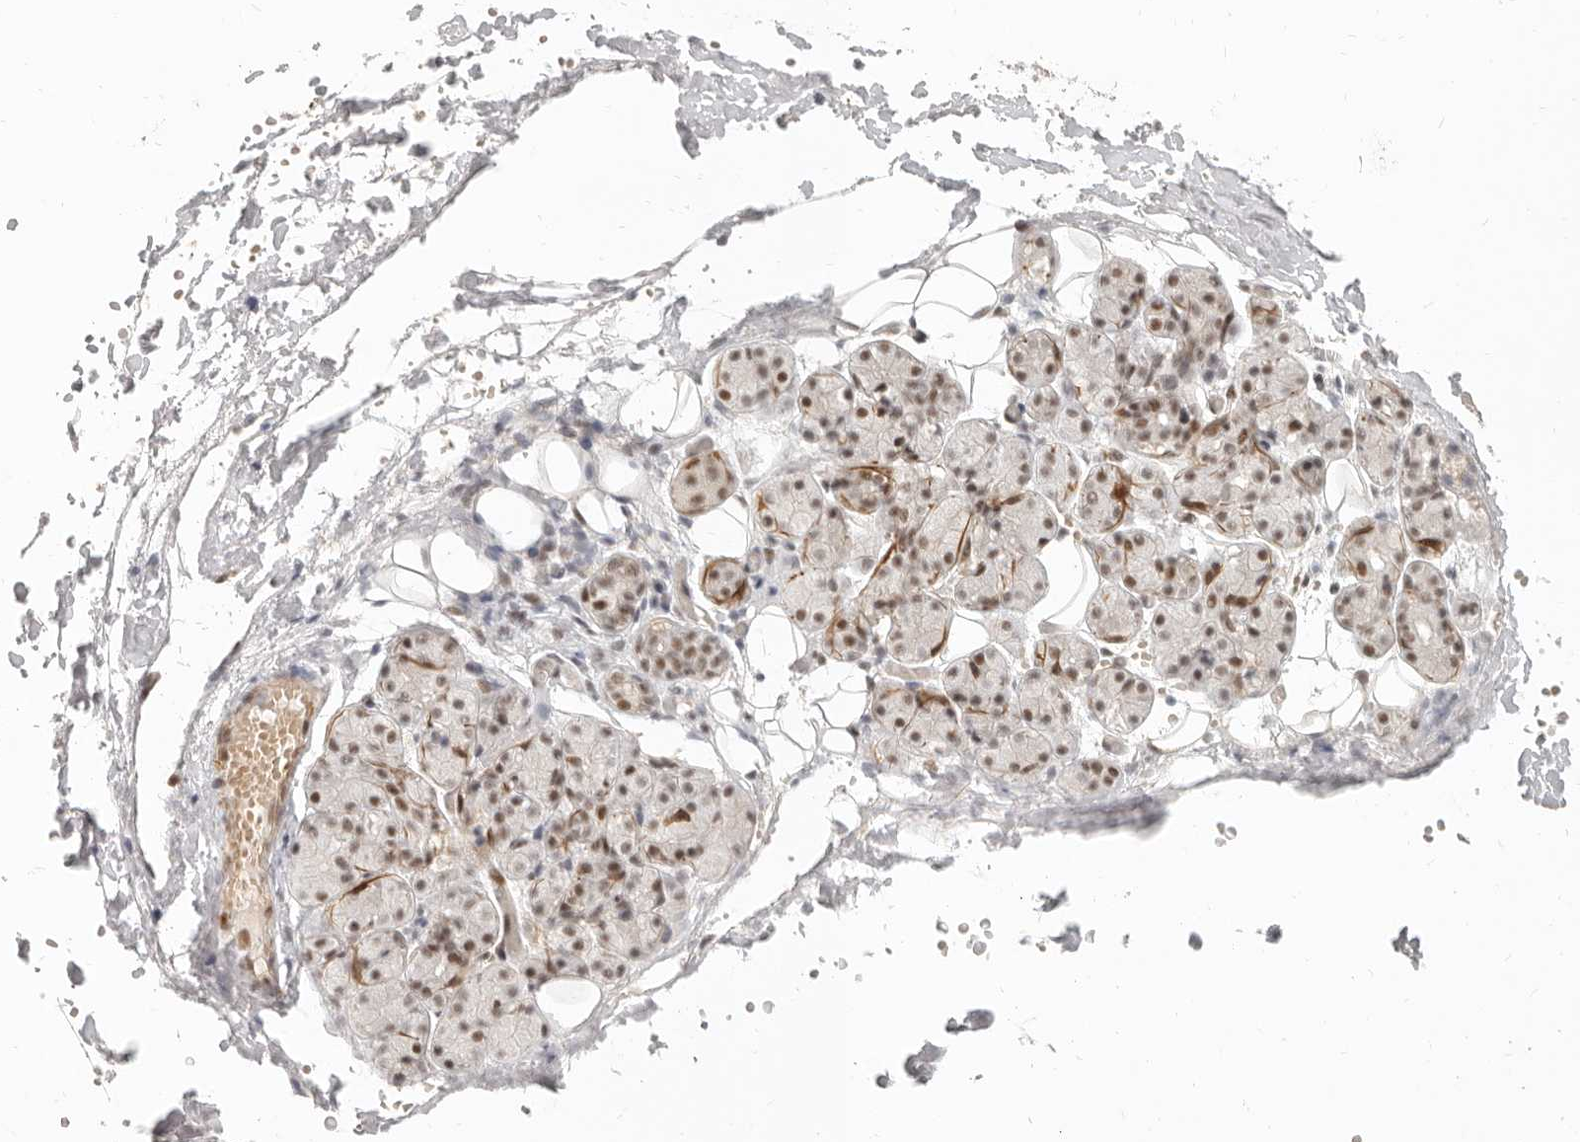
{"staining": {"intensity": "moderate", "quantity": ">75%", "location": "nuclear"}, "tissue": "salivary gland", "cell_type": "Glandular cells", "image_type": "normal", "snomed": [{"axis": "morphology", "description": "Normal tissue, NOS"}, {"axis": "topography", "description": "Salivary gland"}], "caption": "DAB (3,3'-diaminobenzidine) immunohistochemical staining of unremarkable salivary gland demonstrates moderate nuclear protein staining in about >75% of glandular cells. (DAB IHC with brightfield microscopy, high magnification).", "gene": "GABPA", "patient": {"sex": "male", "age": 63}}